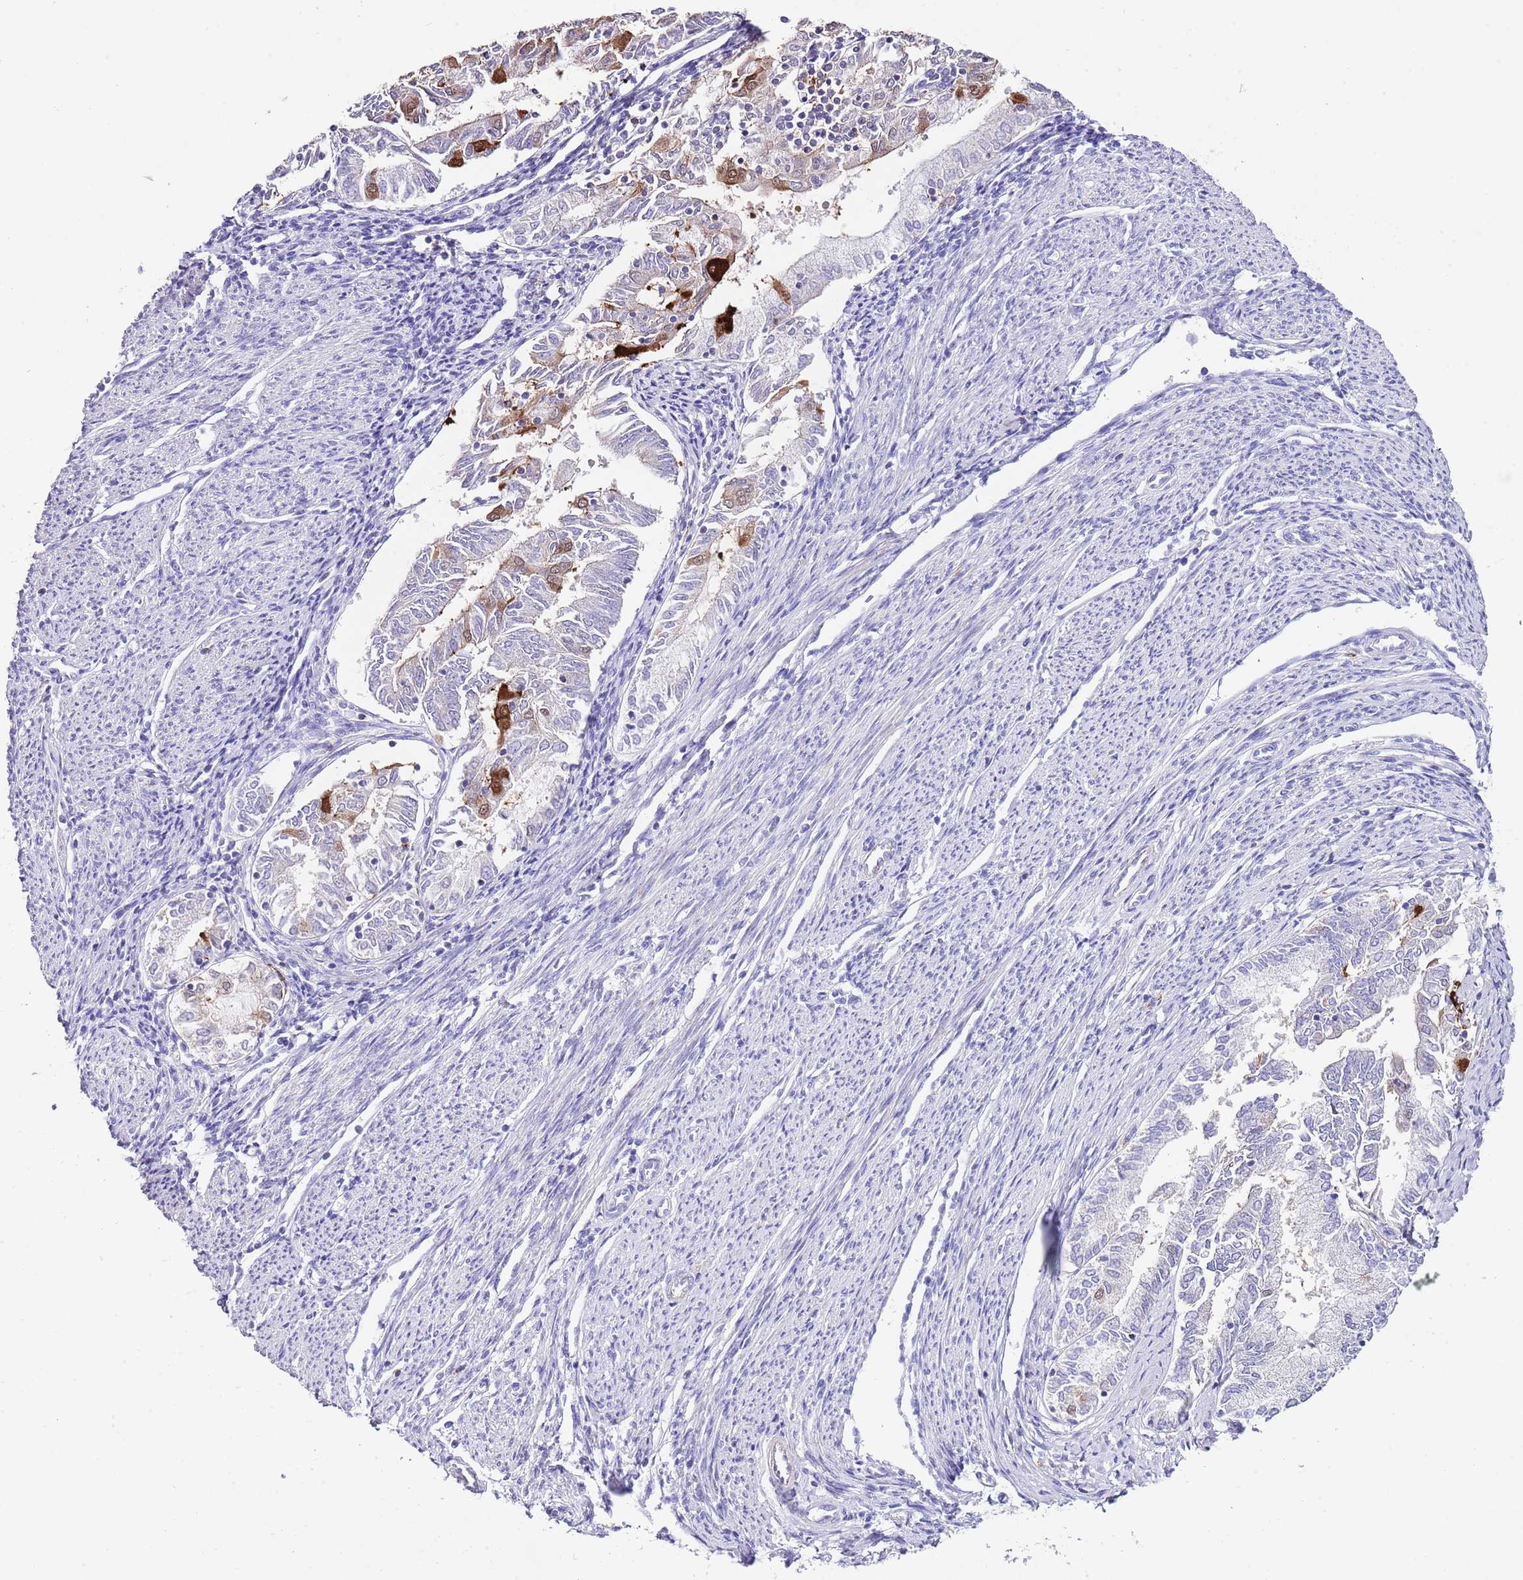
{"staining": {"intensity": "strong", "quantity": "<25%", "location": "cytoplasmic/membranous,nuclear"}, "tissue": "endometrial cancer", "cell_type": "Tumor cells", "image_type": "cancer", "snomed": [{"axis": "morphology", "description": "Adenocarcinoma, NOS"}, {"axis": "topography", "description": "Endometrium"}], "caption": "Protein staining reveals strong cytoplasmic/membranous and nuclear expression in approximately <25% of tumor cells in endometrial cancer. (IHC, brightfield microscopy, high magnification).", "gene": "ALDH3A1", "patient": {"sex": "female", "age": 79}}